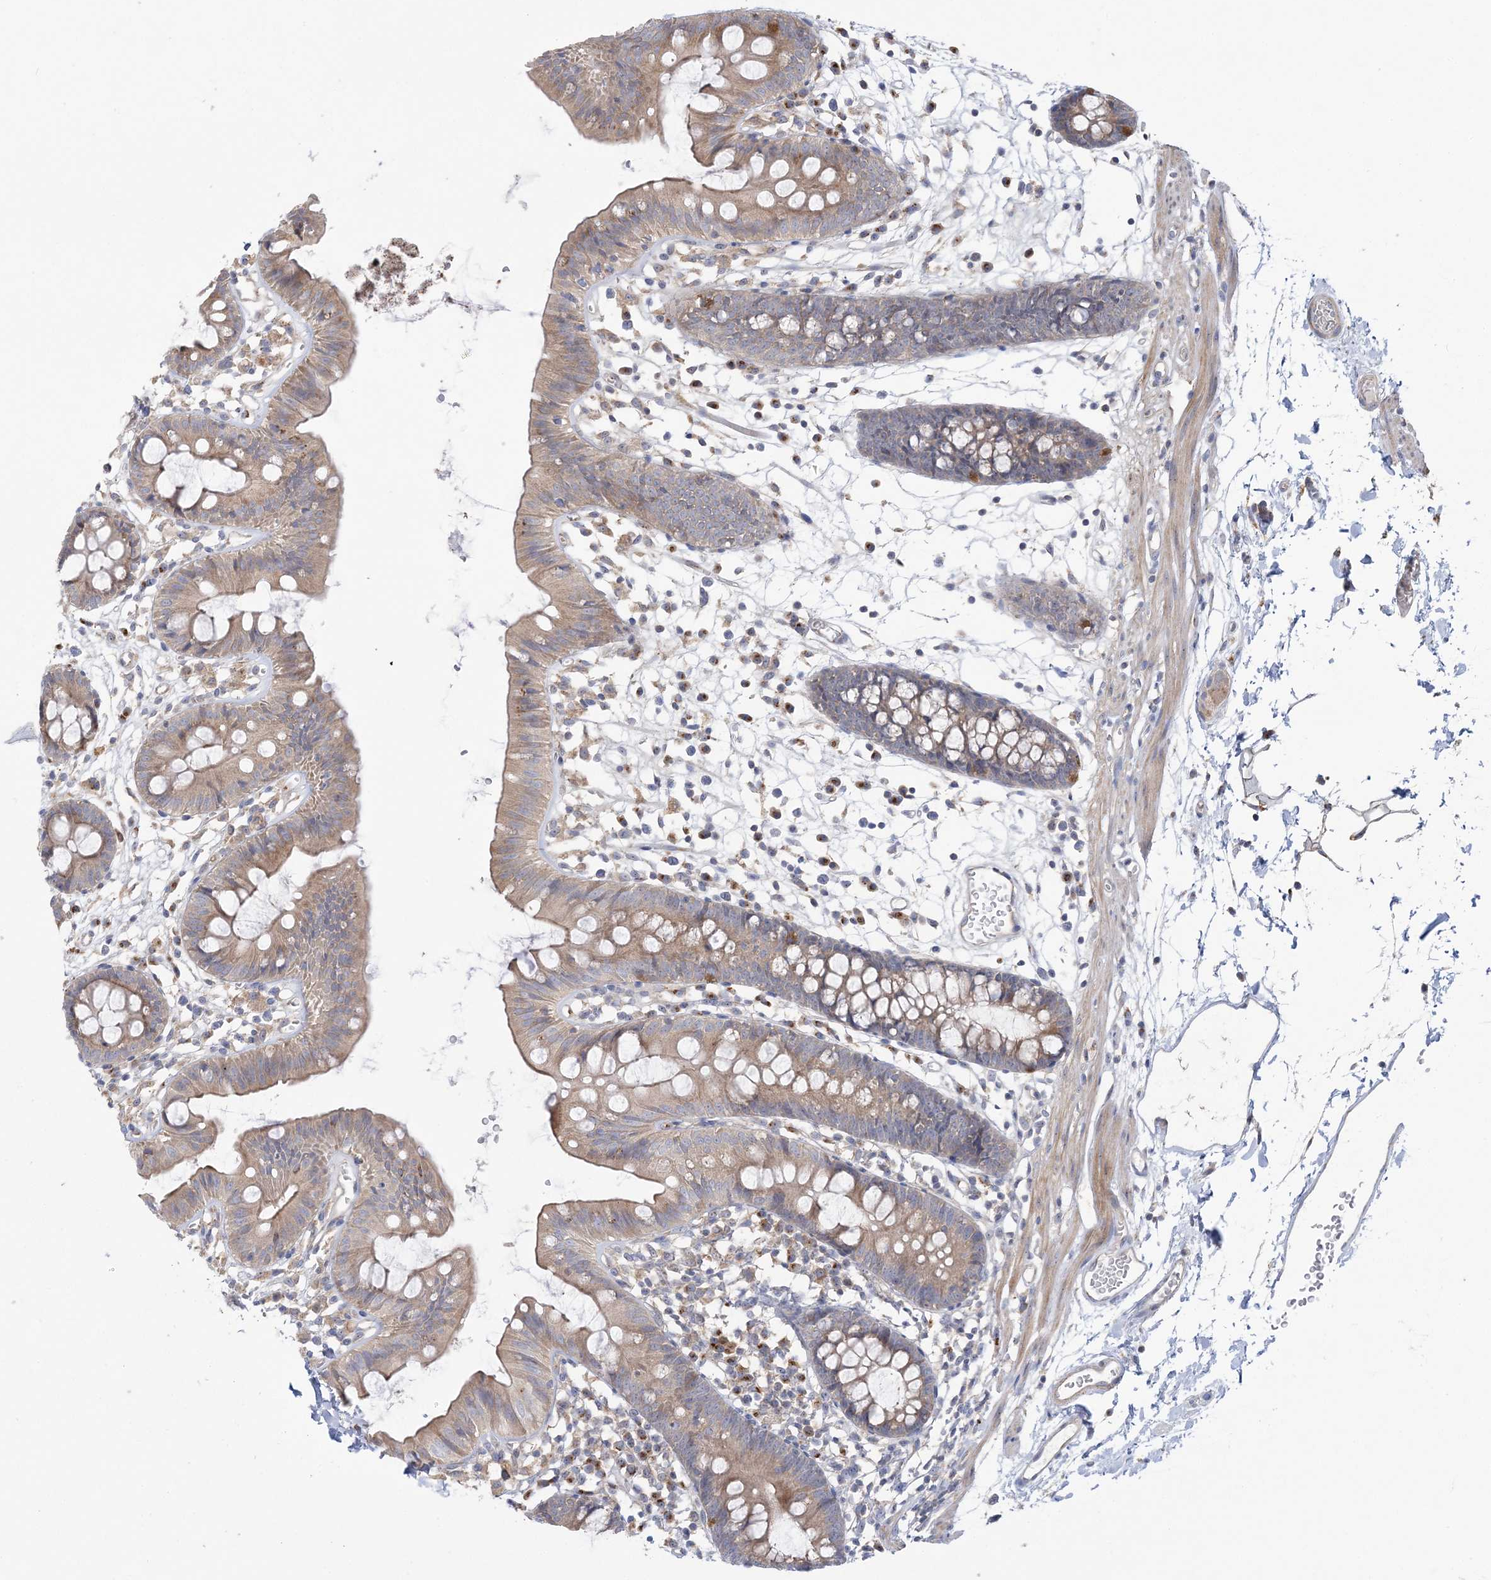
{"staining": {"intensity": "weak", "quantity": "25%-75%", "location": "cytoplasmic/membranous"}, "tissue": "colon", "cell_type": "Endothelial cells", "image_type": "normal", "snomed": [{"axis": "morphology", "description": "Normal tissue, NOS"}, {"axis": "topography", "description": "Colon"}], "caption": "IHC micrograph of unremarkable colon stained for a protein (brown), which reveals low levels of weak cytoplasmic/membranous staining in approximately 25%-75% of endothelial cells.", "gene": "MMADHC", "patient": {"sex": "male", "age": 56}}